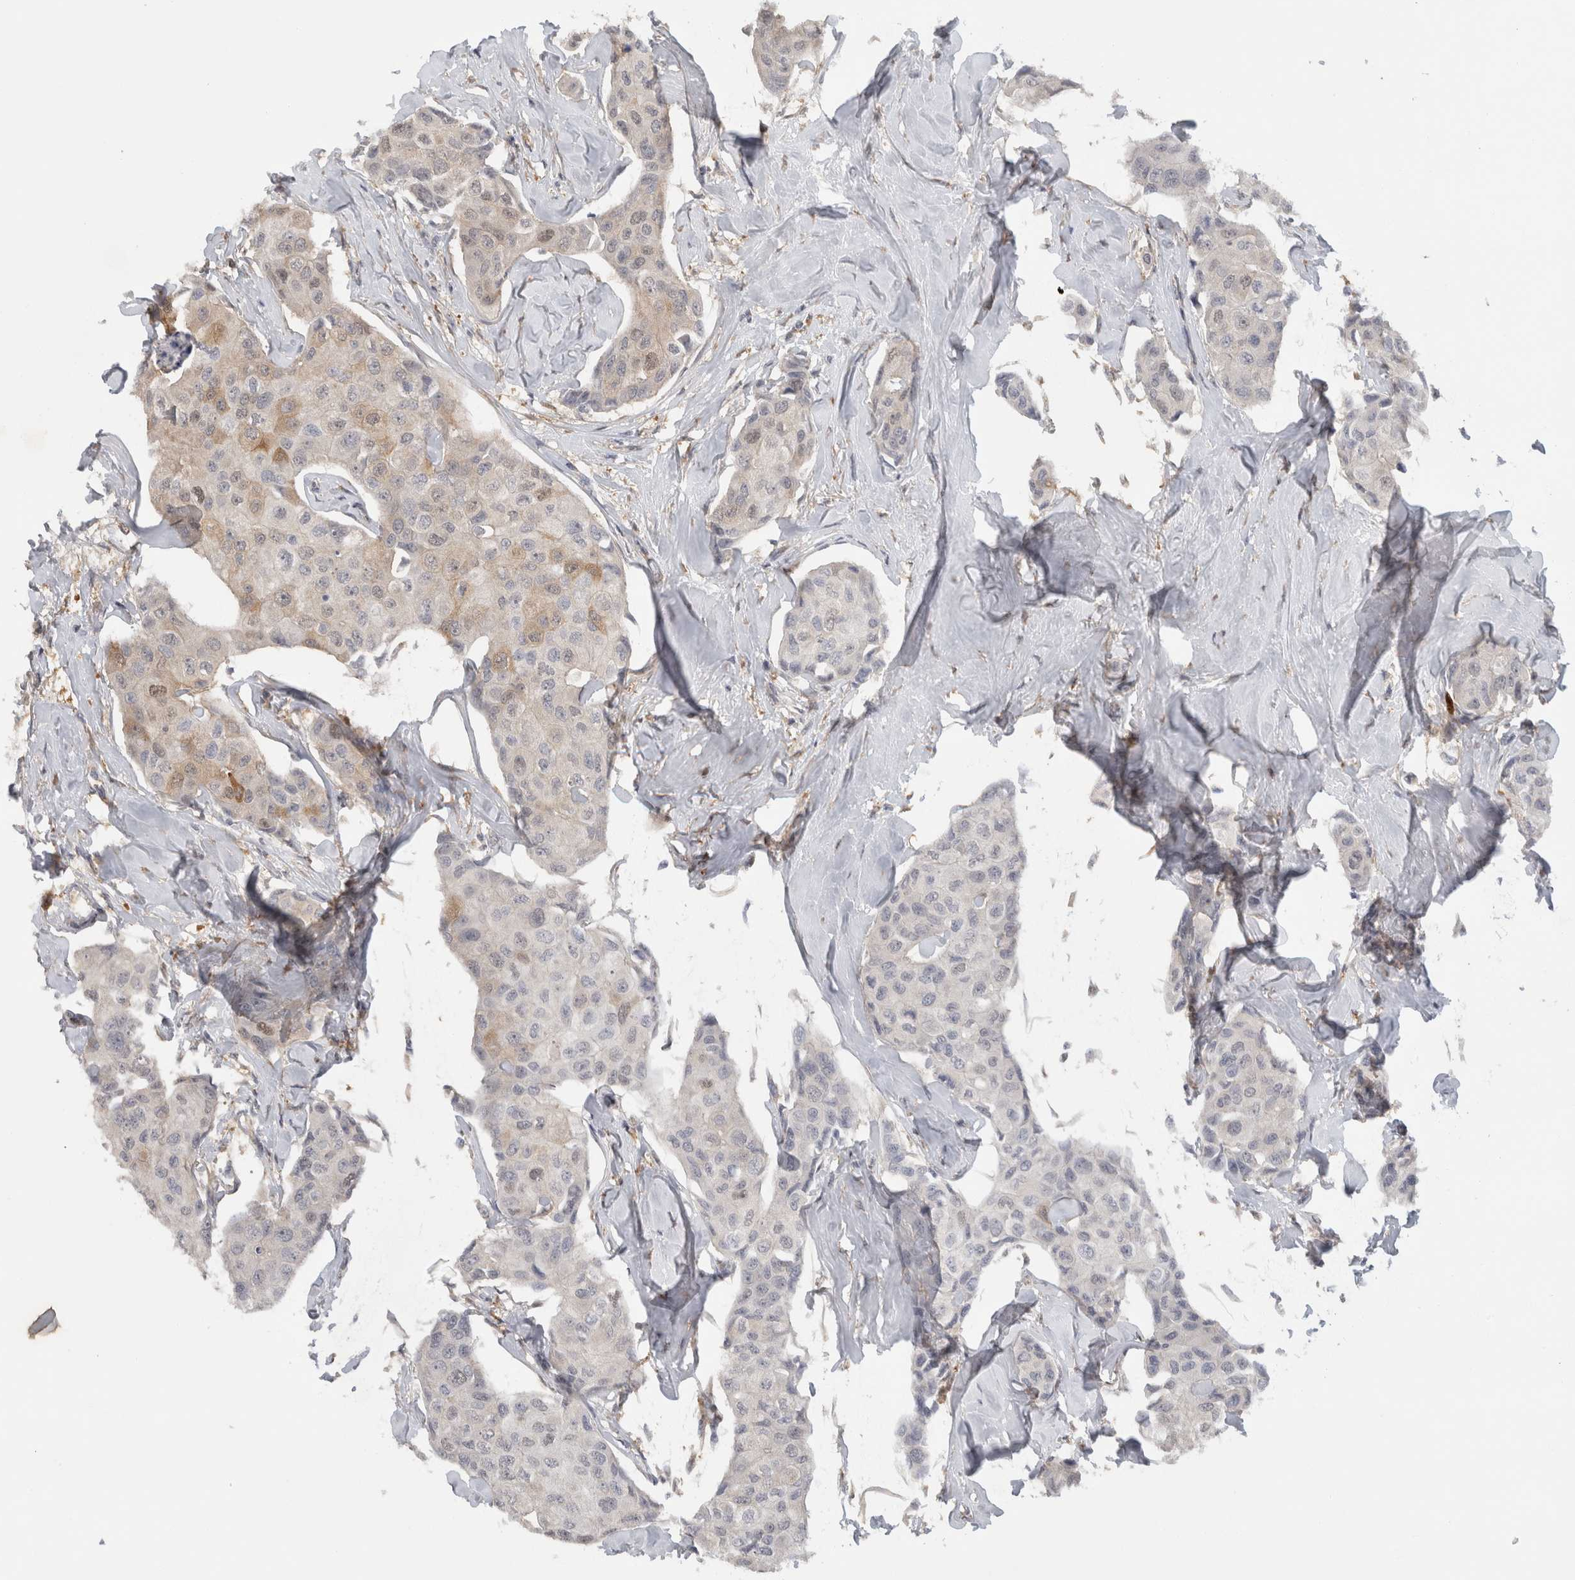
{"staining": {"intensity": "weak", "quantity": "<25%", "location": "cytoplasmic/membranous"}, "tissue": "breast cancer", "cell_type": "Tumor cells", "image_type": "cancer", "snomed": [{"axis": "morphology", "description": "Duct carcinoma"}, {"axis": "topography", "description": "Breast"}], "caption": "This is an immunohistochemistry (IHC) micrograph of breast cancer. There is no positivity in tumor cells.", "gene": "DYRK2", "patient": {"sex": "female", "age": 80}}